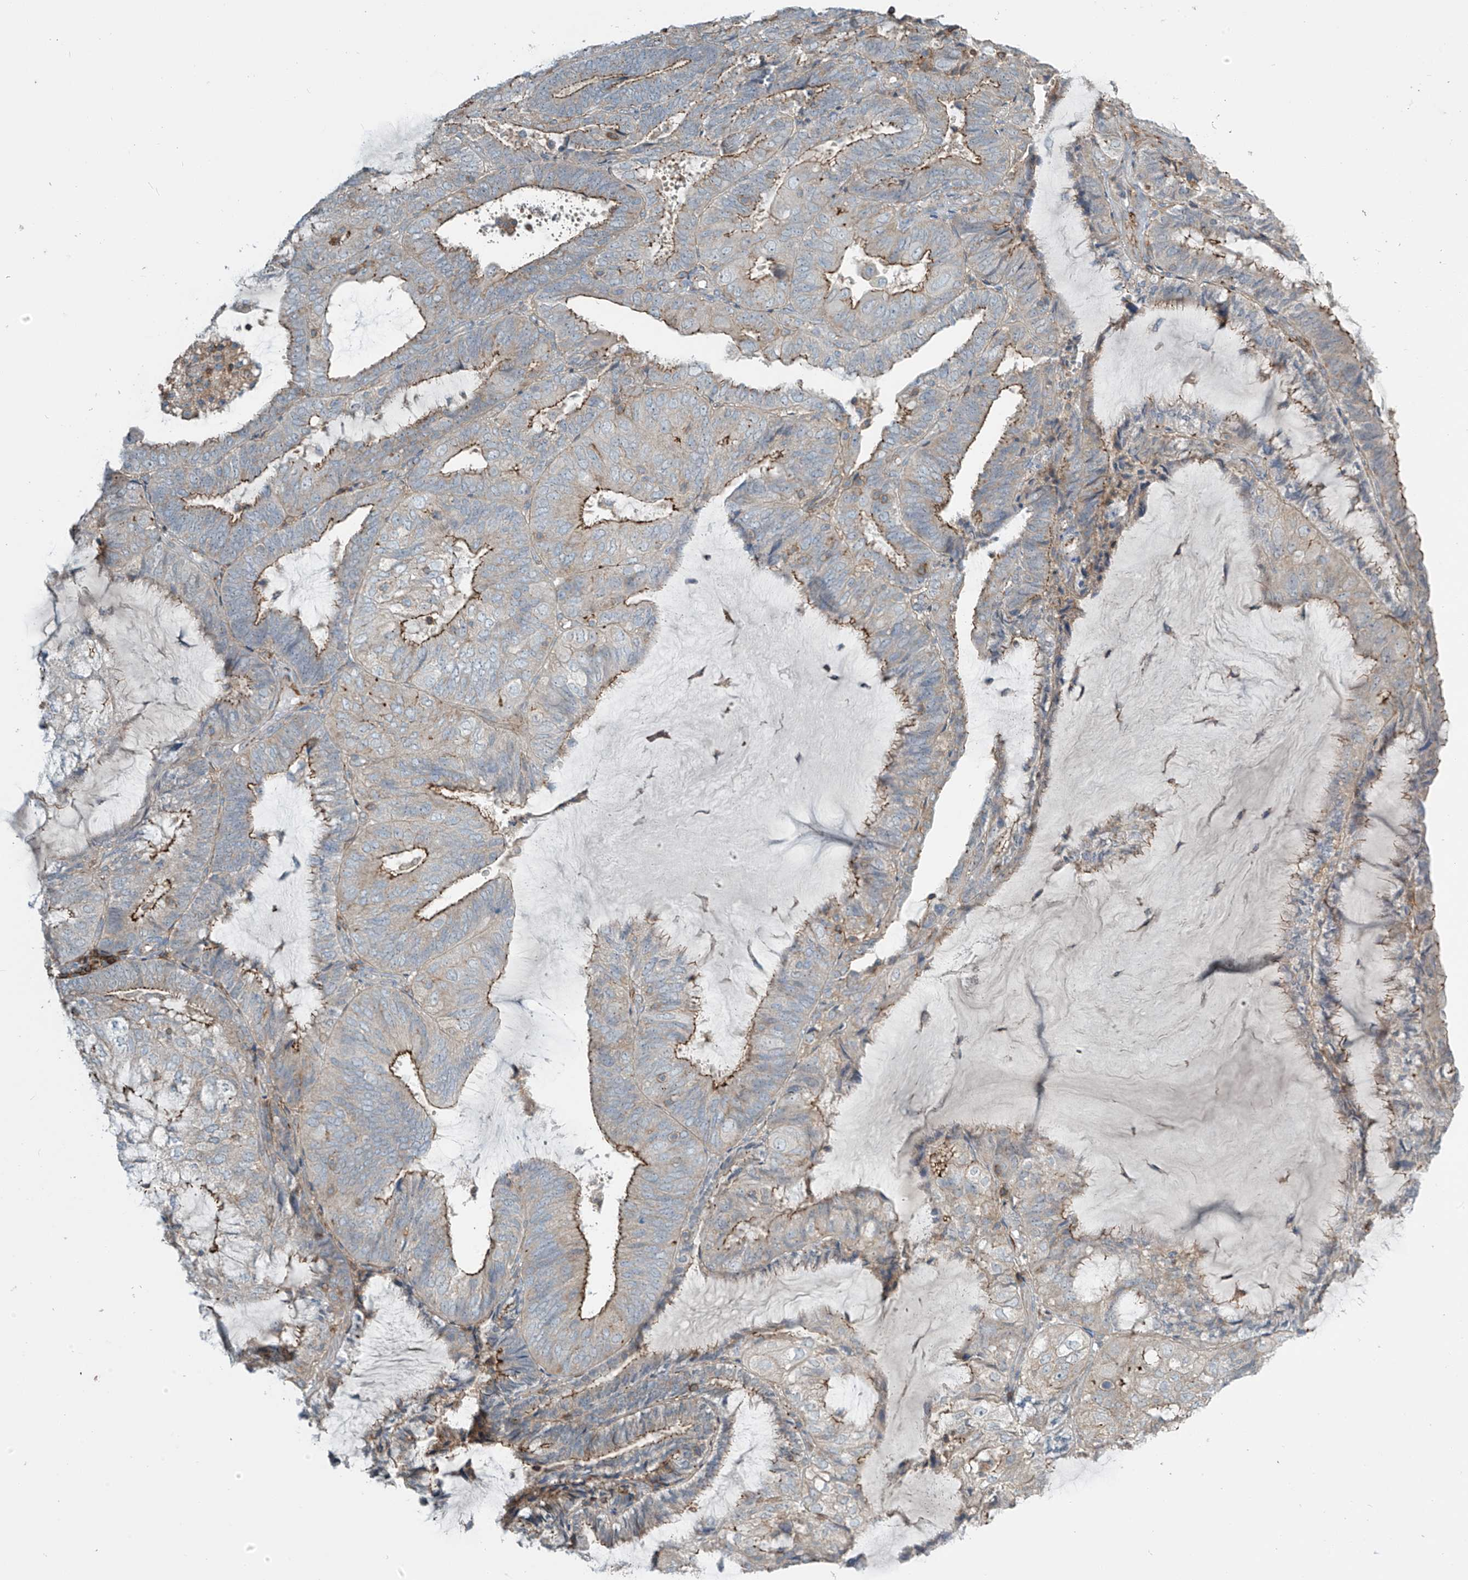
{"staining": {"intensity": "strong", "quantity": ">75%", "location": "cytoplasmic/membranous"}, "tissue": "endometrial cancer", "cell_type": "Tumor cells", "image_type": "cancer", "snomed": [{"axis": "morphology", "description": "Adenocarcinoma, NOS"}, {"axis": "topography", "description": "Endometrium"}], "caption": "Strong cytoplasmic/membranous protein staining is identified in approximately >75% of tumor cells in adenocarcinoma (endometrial).", "gene": "SLC9A2", "patient": {"sex": "female", "age": 81}}